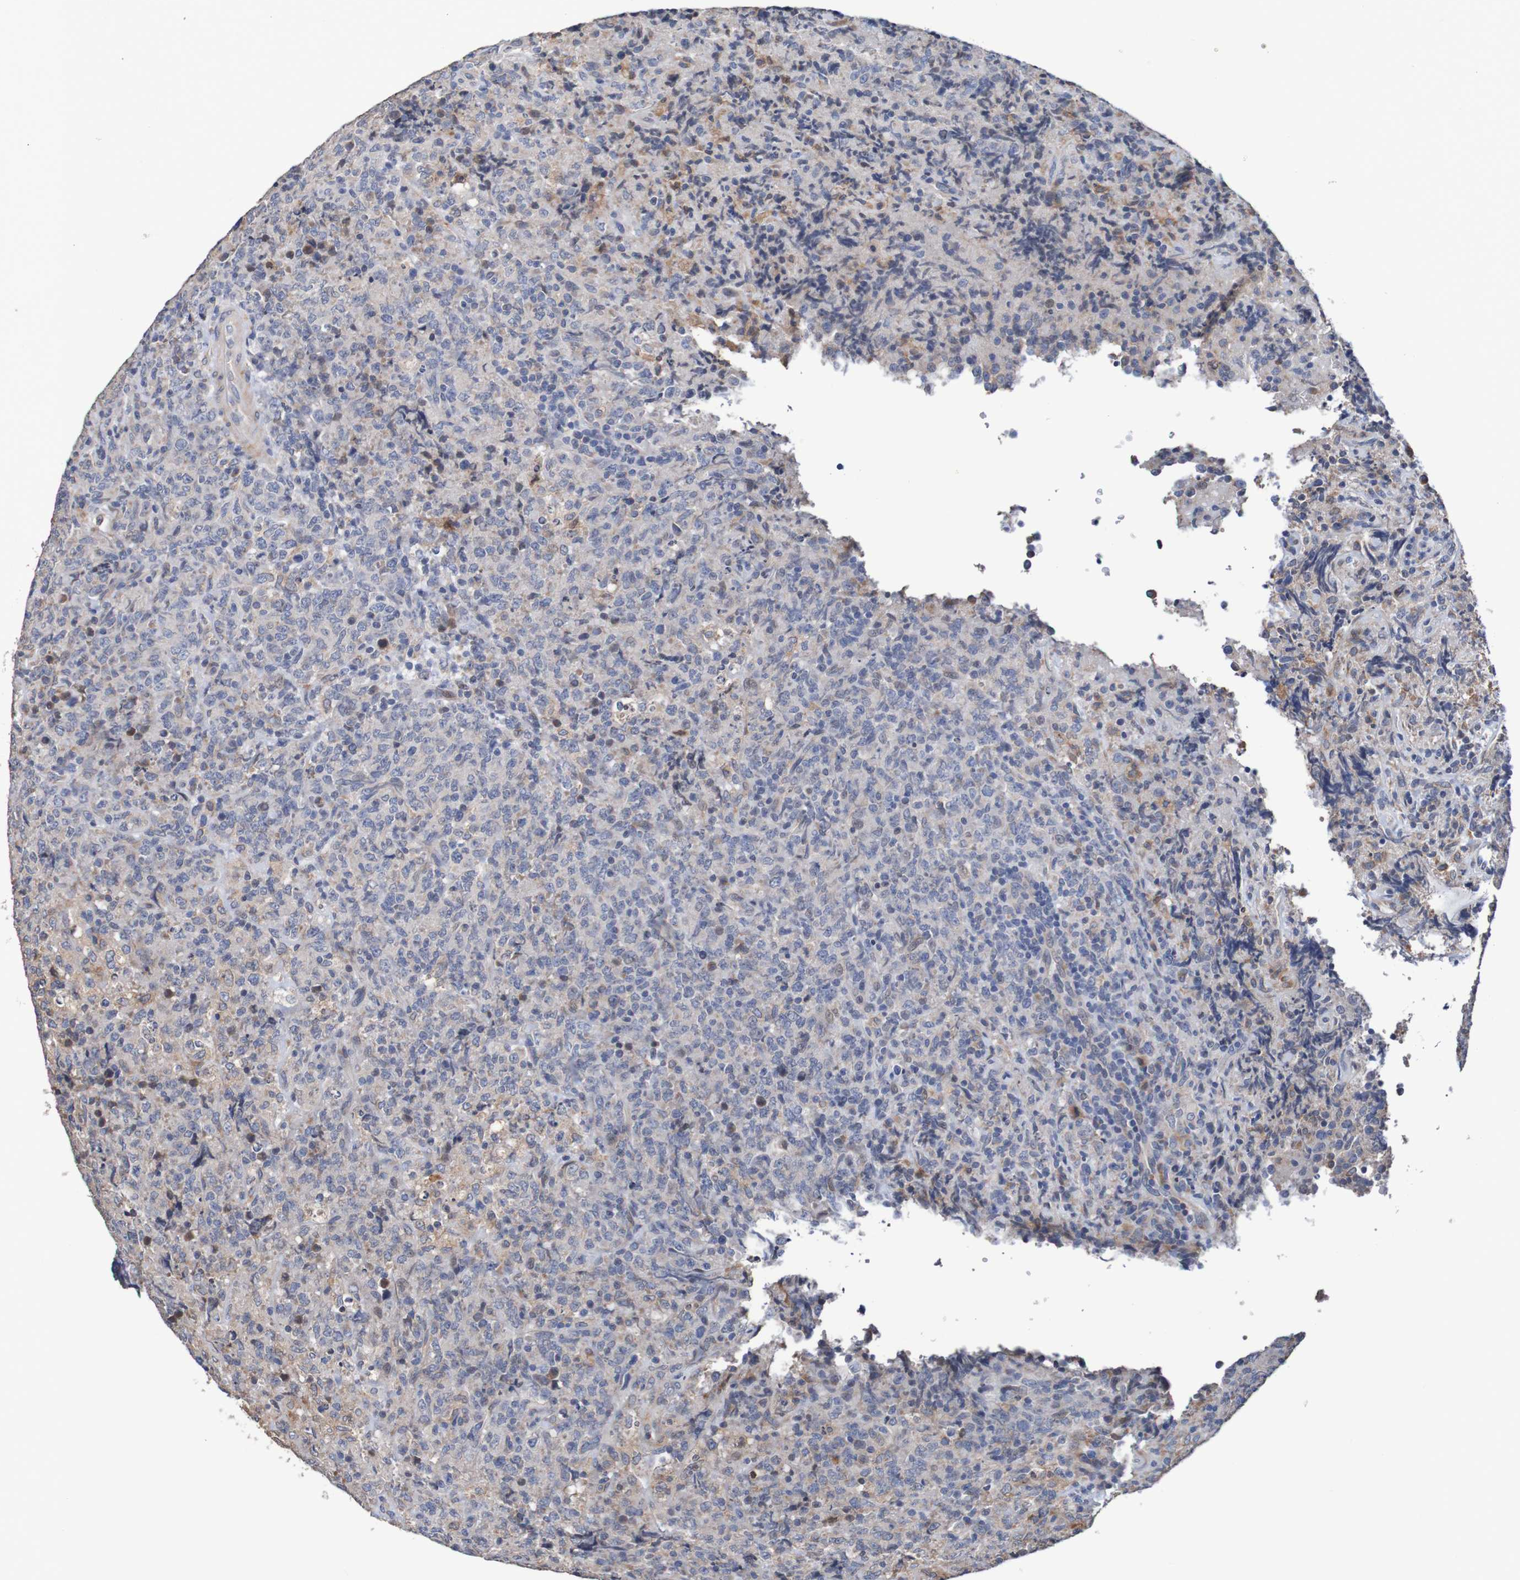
{"staining": {"intensity": "weak", "quantity": "<25%", "location": "cytoplasmic/membranous"}, "tissue": "lymphoma", "cell_type": "Tumor cells", "image_type": "cancer", "snomed": [{"axis": "morphology", "description": "Malignant lymphoma, non-Hodgkin's type, High grade"}, {"axis": "topography", "description": "Tonsil"}], "caption": "Immunohistochemistry (IHC) histopathology image of human lymphoma stained for a protein (brown), which shows no positivity in tumor cells.", "gene": "FIBP", "patient": {"sex": "female", "age": 36}}